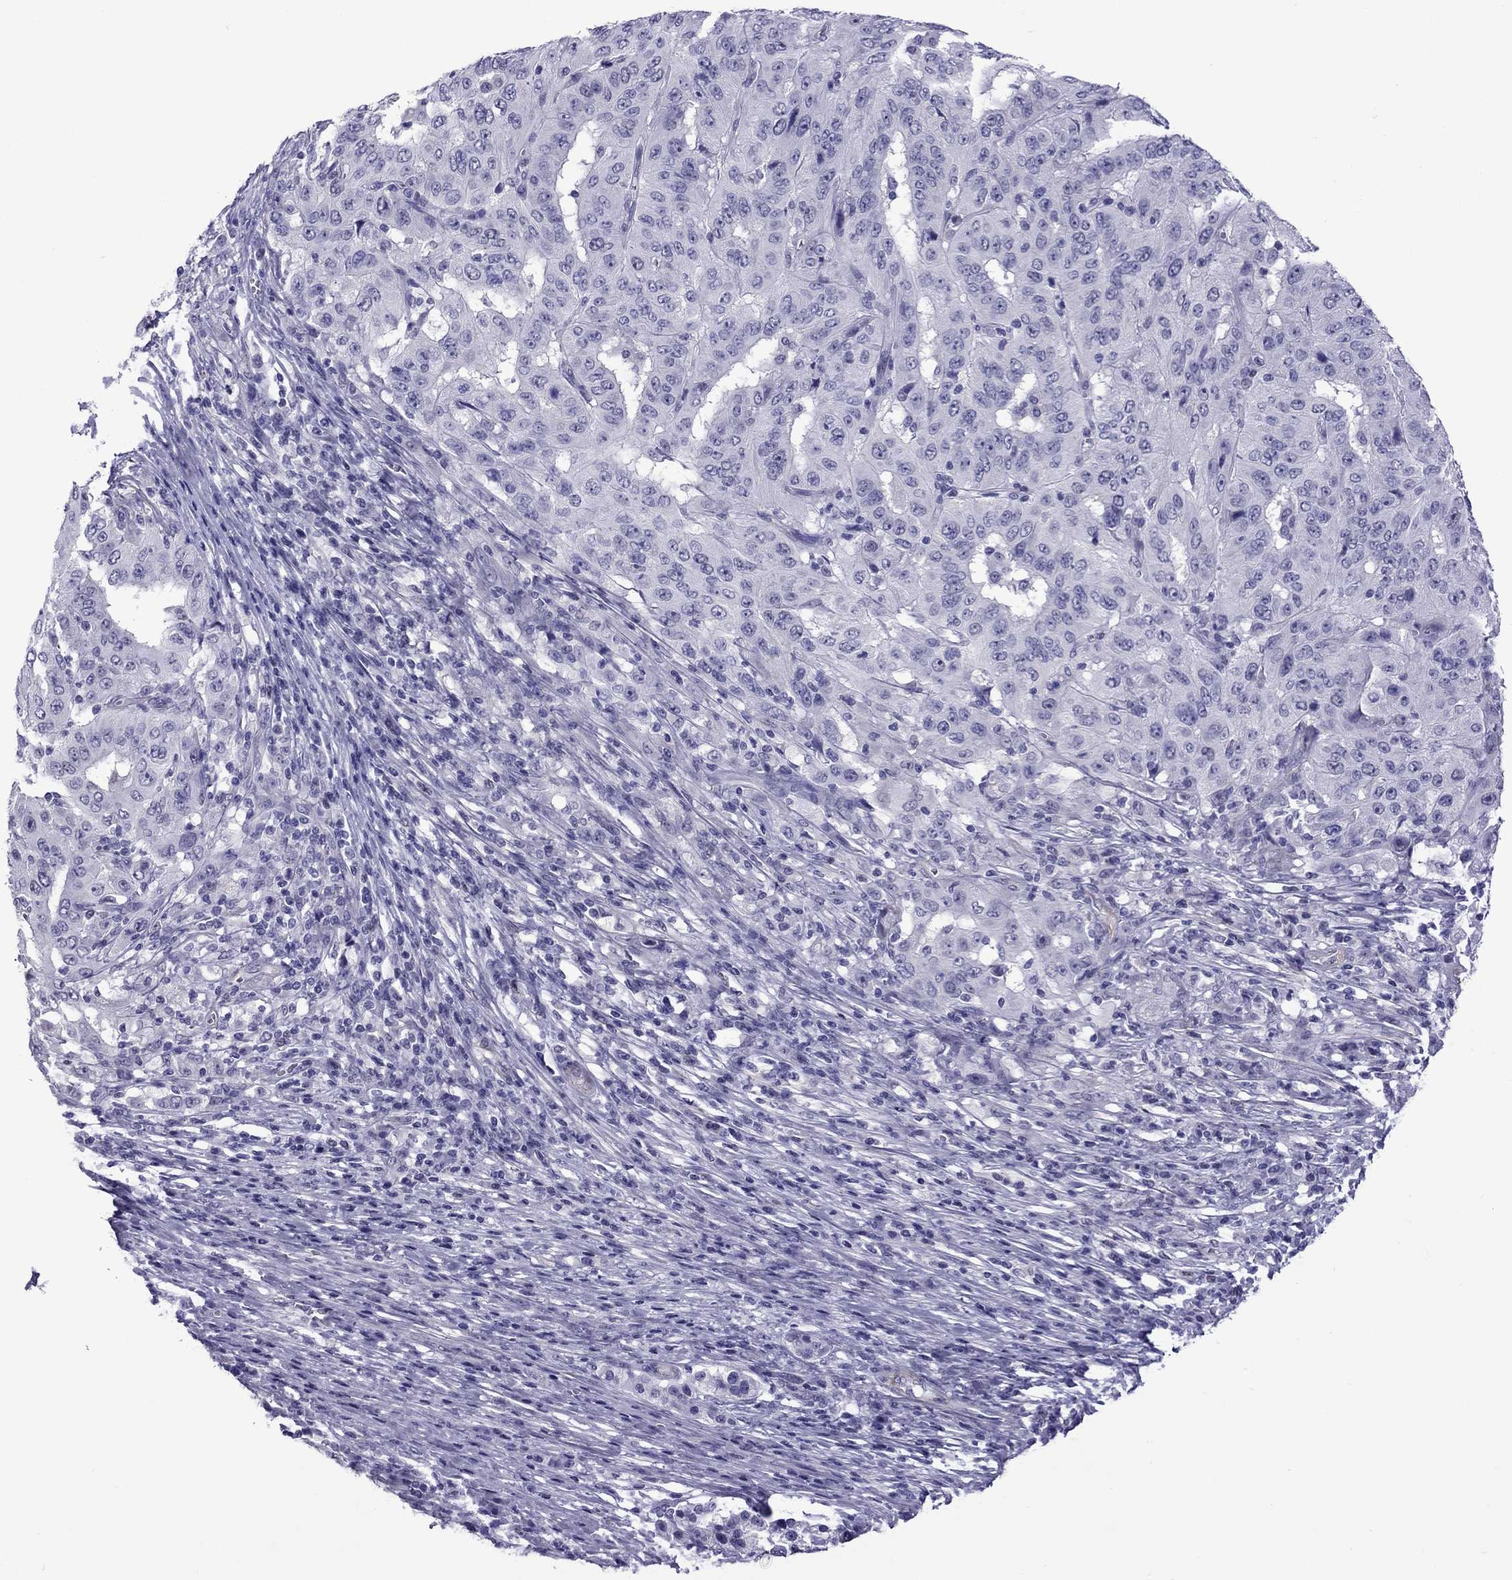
{"staining": {"intensity": "negative", "quantity": "none", "location": "none"}, "tissue": "pancreatic cancer", "cell_type": "Tumor cells", "image_type": "cancer", "snomed": [{"axis": "morphology", "description": "Adenocarcinoma, NOS"}, {"axis": "topography", "description": "Pancreas"}], "caption": "Photomicrograph shows no significant protein expression in tumor cells of pancreatic cancer (adenocarcinoma). The staining is performed using DAB (3,3'-diaminobenzidine) brown chromogen with nuclei counter-stained in using hematoxylin.", "gene": "CHRNA5", "patient": {"sex": "male", "age": 63}}